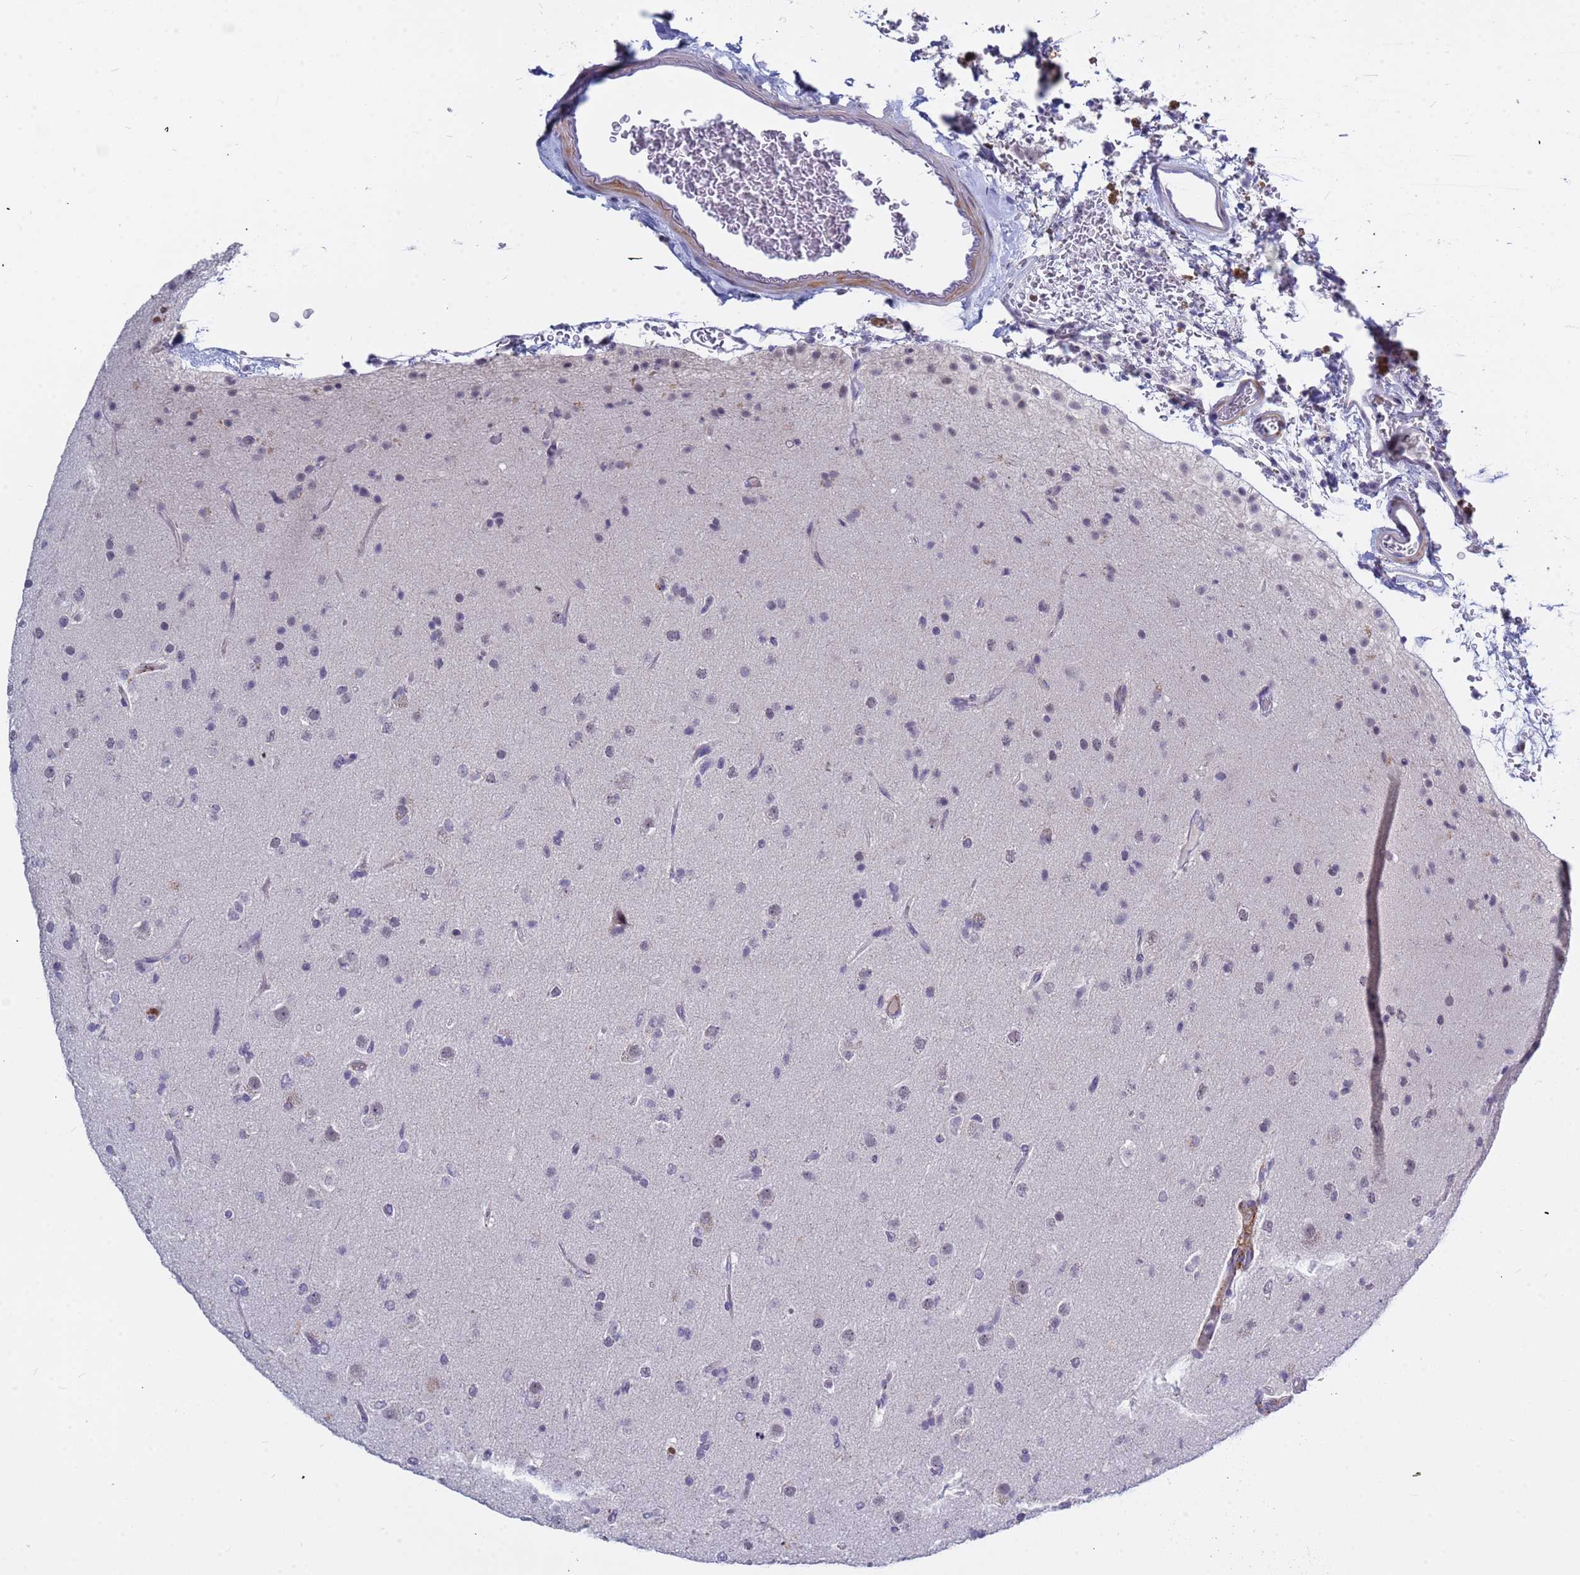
{"staining": {"intensity": "negative", "quantity": "none", "location": "none"}, "tissue": "glioma", "cell_type": "Tumor cells", "image_type": "cancer", "snomed": [{"axis": "morphology", "description": "Glioma, malignant, Low grade"}, {"axis": "topography", "description": "Brain"}], "caption": "A high-resolution image shows immunohistochemistry staining of low-grade glioma (malignant), which displays no significant staining in tumor cells.", "gene": "CXorf65", "patient": {"sex": "male", "age": 65}}